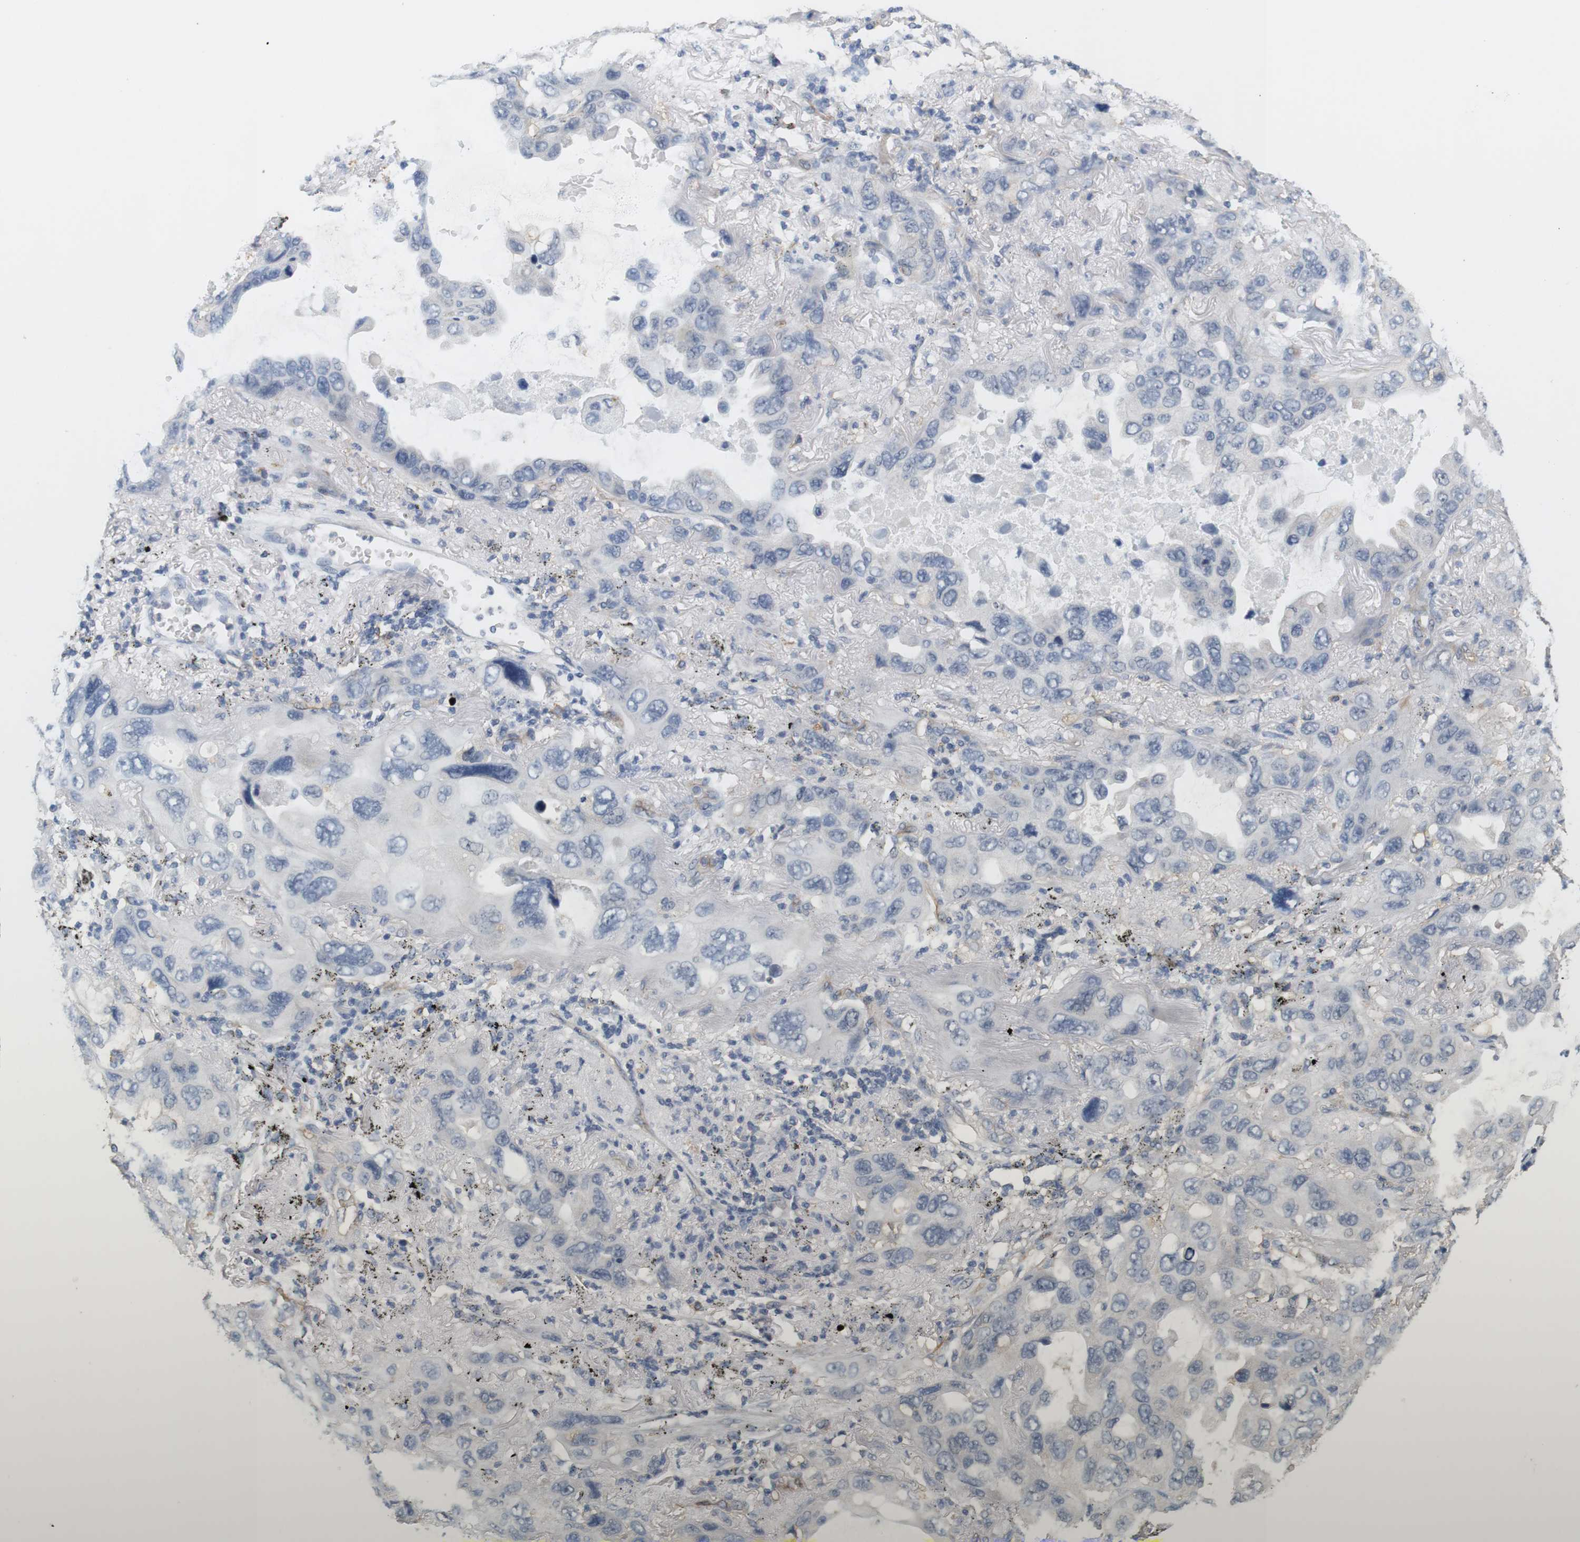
{"staining": {"intensity": "negative", "quantity": "none", "location": "none"}, "tissue": "lung cancer", "cell_type": "Tumor cells", "image_type": "cancer", "snomed": [{"axis": "morphology", "description": "Squamous cell carcinoma, NOS"}, {"axis": "topography", "description": "Lung"}], "caption": "IHC of lung cancer reveals no staining in tumor cells.", "gene": "OSR1", "patient": {"sex": "female", "age": 73}}